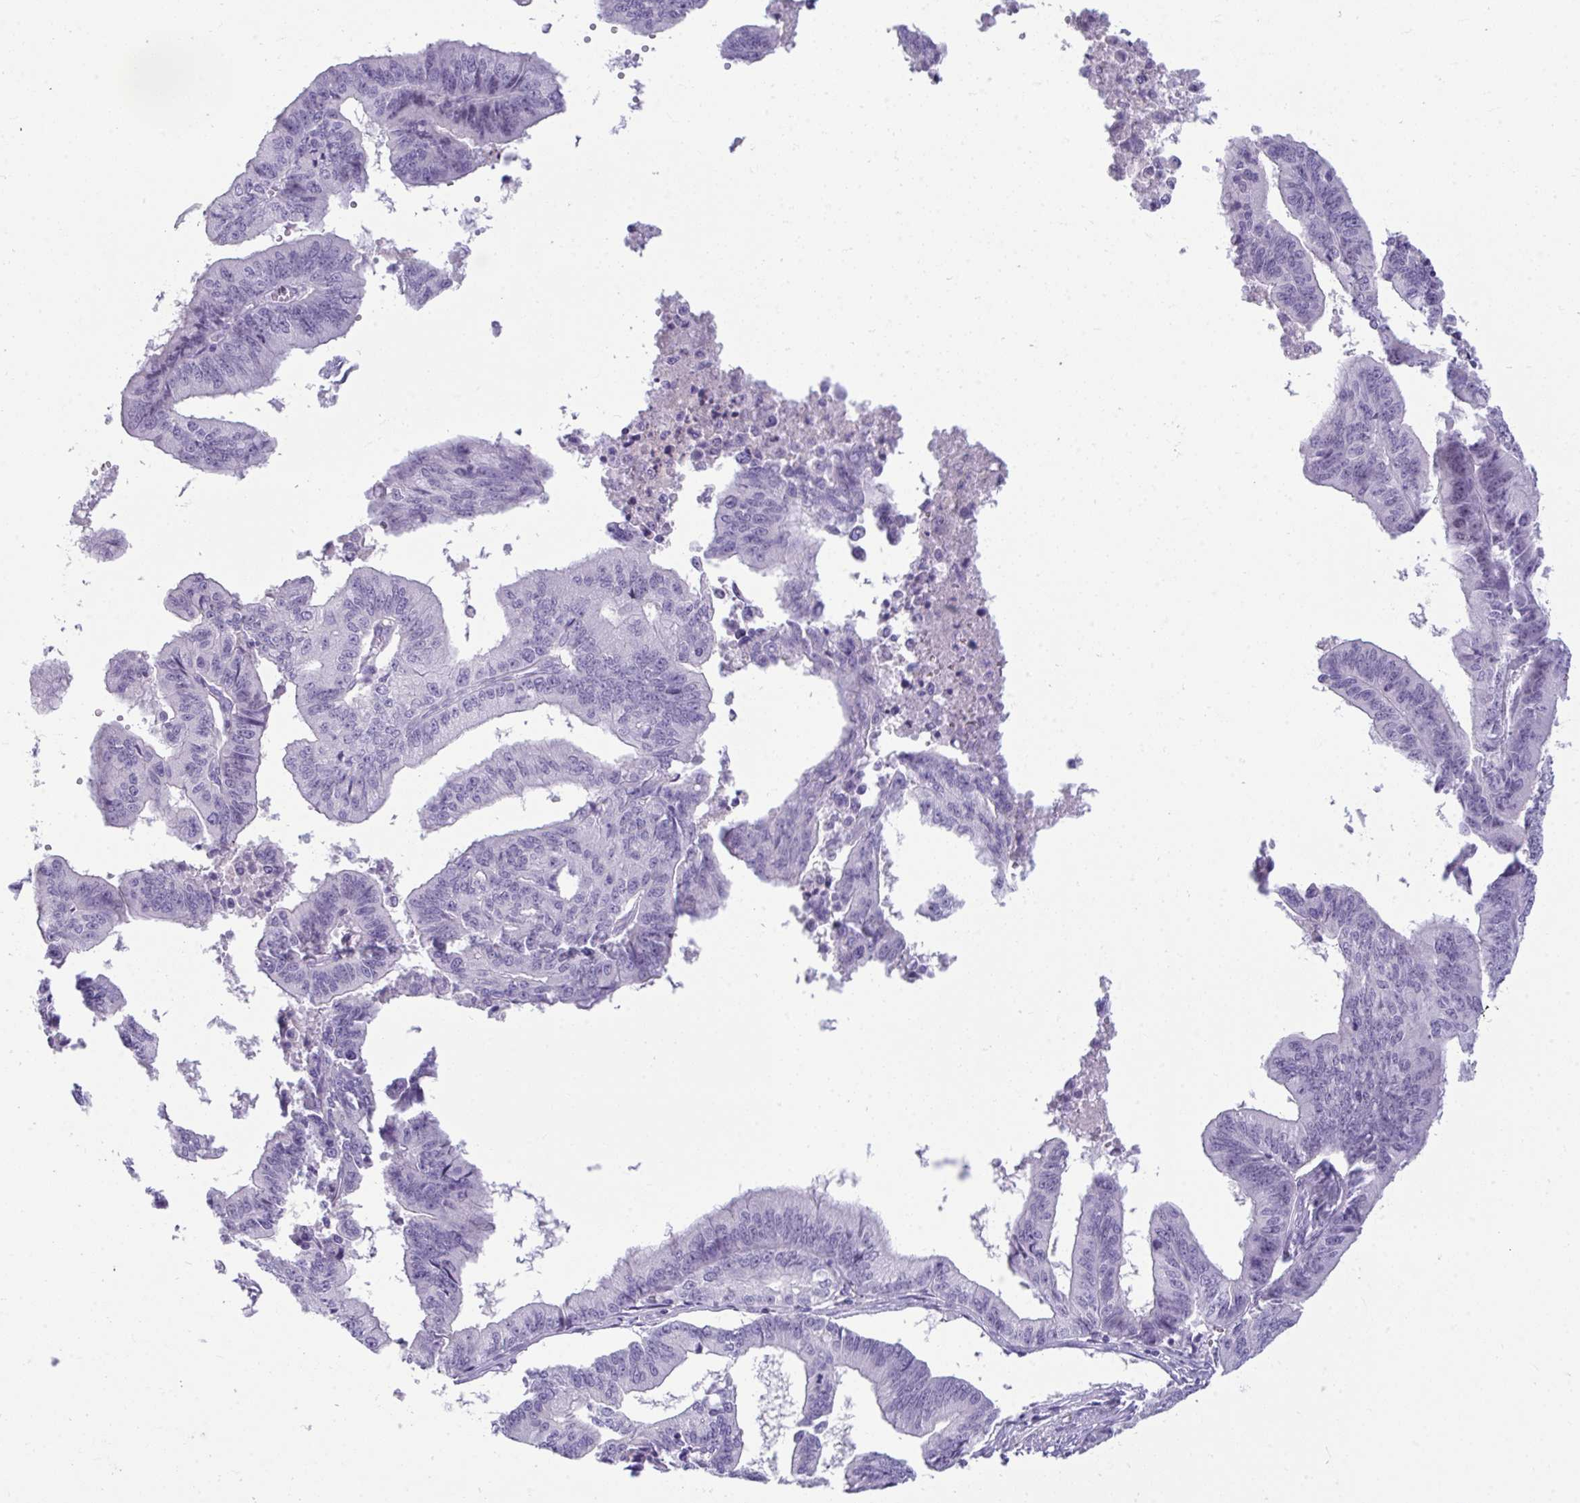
{"staining": {"intensity": "negative", "quantity": "none", "location": "none"}, "tissue": "endometrial cancer", "cell_type": "Tumor cells", "image_type": "cancer", "snomed": [{"axis": "morphology", "description": "Adenocarcinoma, NOS"}, {"axis": "topography", "description": "Endometrium"}], "caption": "A high-resolution histopathology image shows immunohistochemistry (IHC) staining of endometrial adenocarcinoma, which exhibits no significant positivity in tumor cells.", "gene": "PIGZ", "patient": {"sex": "female", "age": 65}}